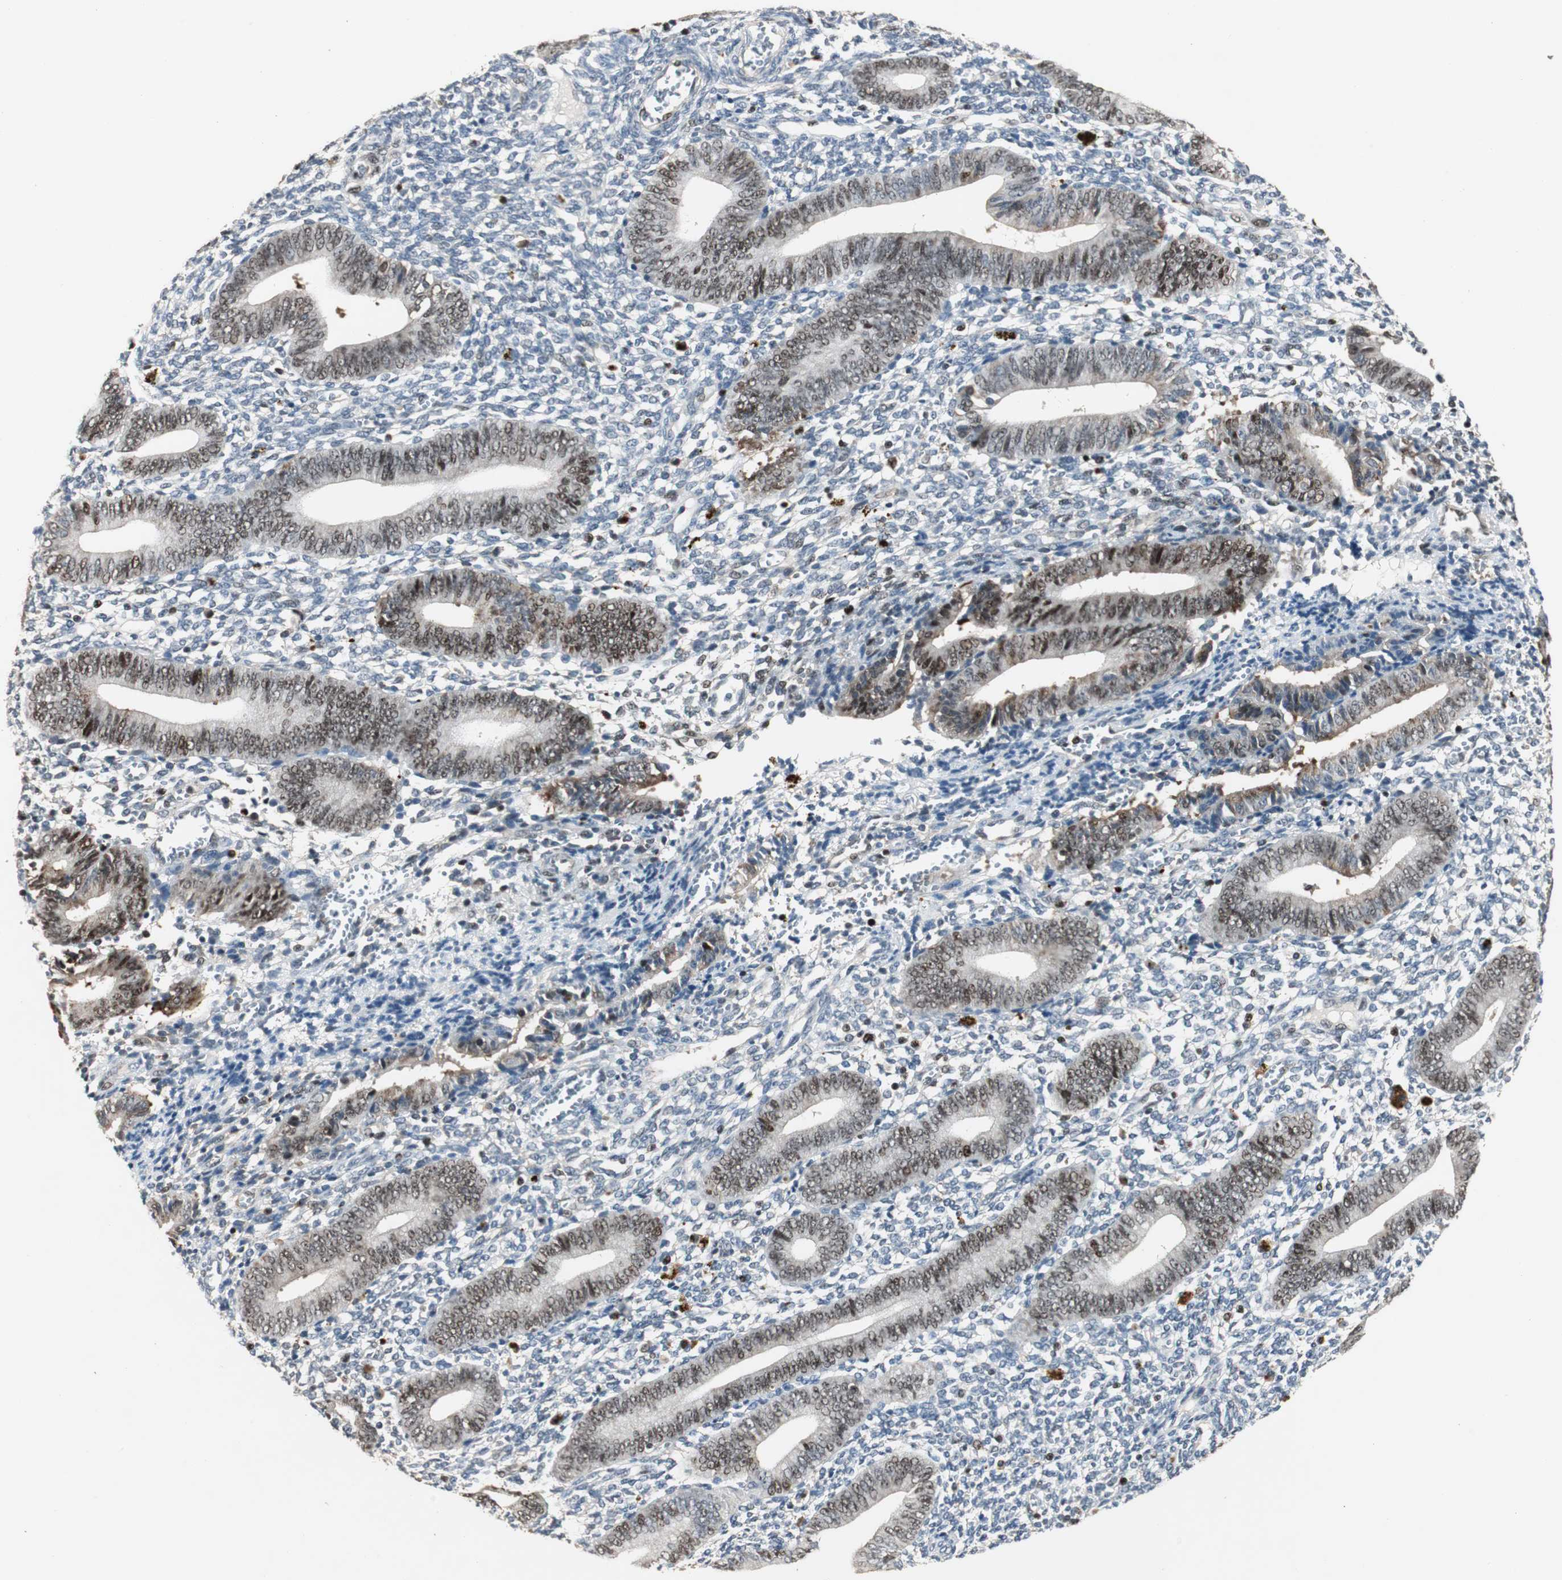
{"staining": {"intensity": "strong", "quantity": "25%-75%", "location": "nuclear"}, "tissue": "endometrium", "cell_type": "Cells in endometrial stroma", "image_type": "normal", "snomed": [{"axis": "morphology", "description": "Normal tissue, NOS"}, {"axis": "topography", "description": "Uterus"}, {"axis": "topography", "description": "Endometrium"}], "caption": "Immunohistochemical staining of normal human endometrium reveals strong nuclear protein expression in approximately 25%-75% of cells in endometrial stroma. Using DAB (3,3'-diaminobenzidine) (brown) and hematoxylin (blue) stains, captured at high magnification using brightfield microscopy.", "gene": "FEN1", "patient": {"sex": "female", "age": 33}}